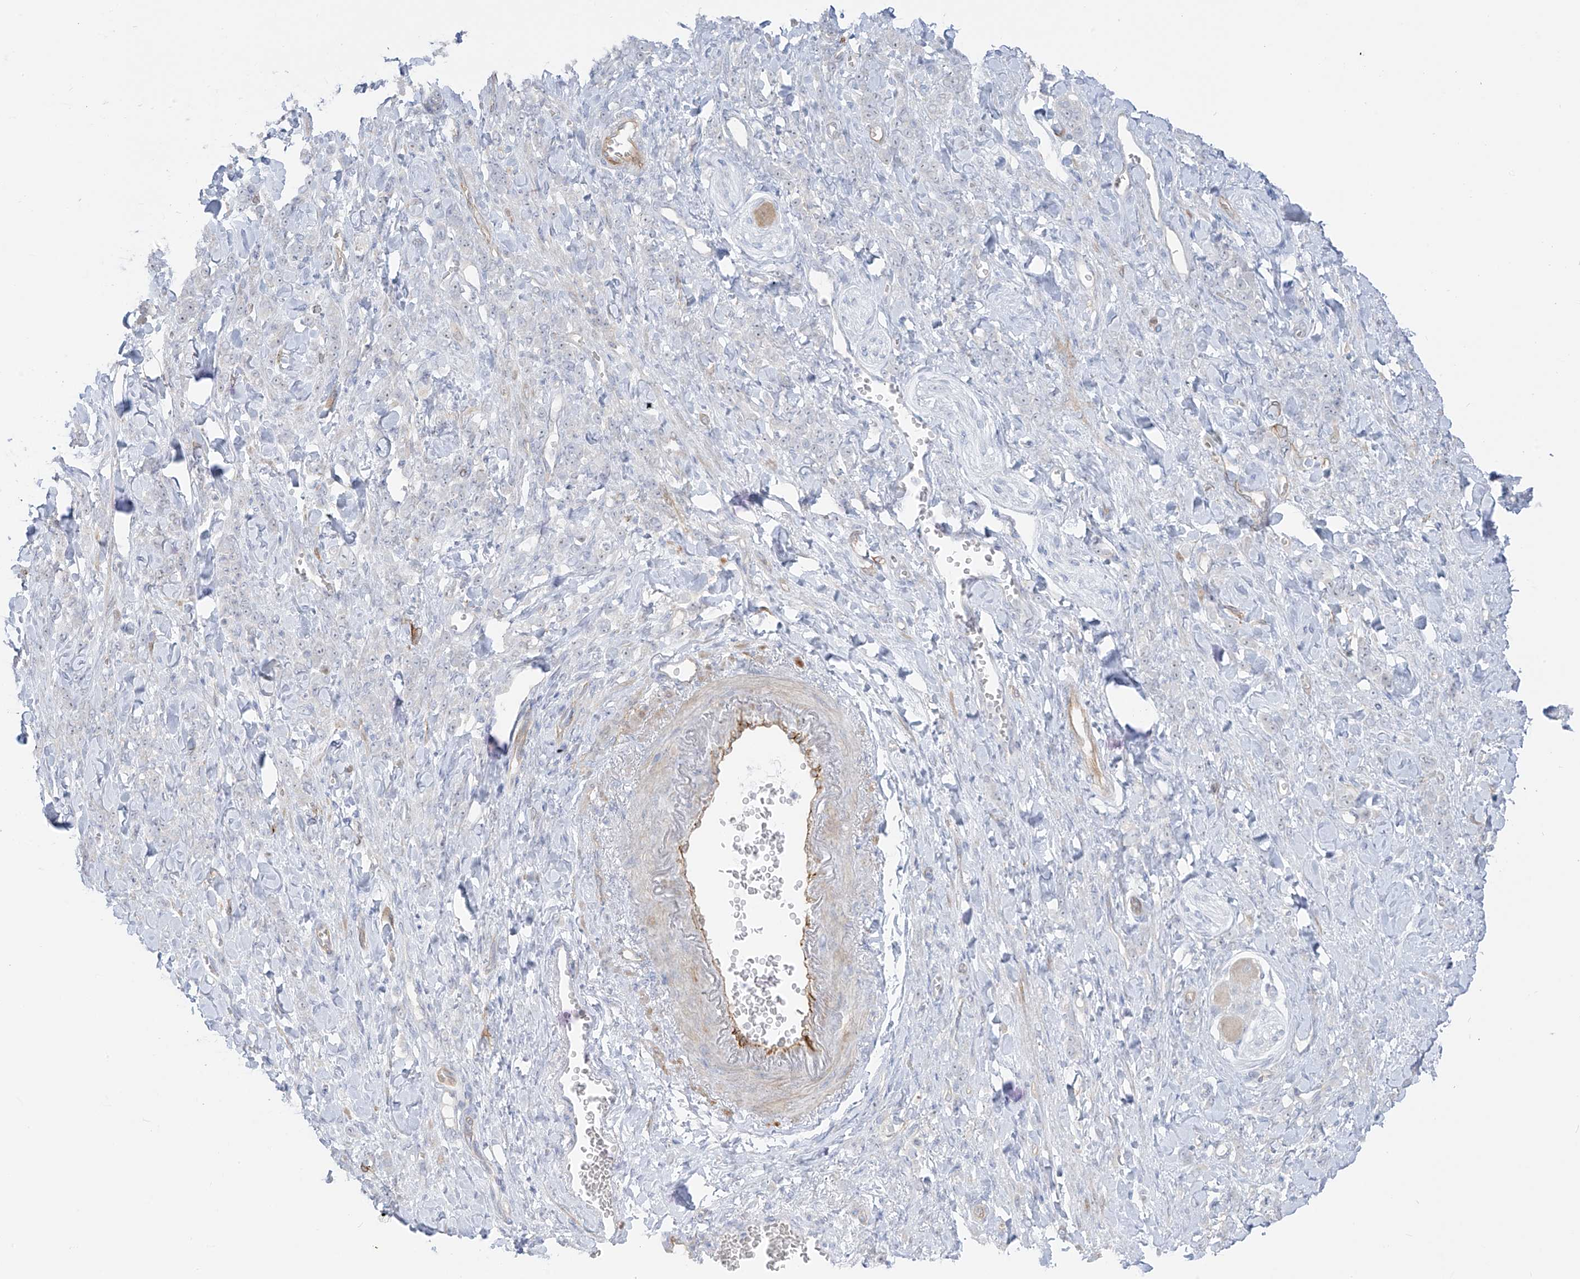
{"staining": {"intensity": "negative", "quantity": "none", "location": "none"}, "tissue": "stomach cancer", "cell_type": "Tumor cells", "image_type": "cancer", "snomed": [{"axis": "morphology", "description": "Normal tissue, NOS"}, {"axis": "morphology", "description": "Adenocarcinoma, NOS"}, {"axis": "topography", "description": "Stomach"}], "caption": "IHC of stomach cancer shows no positivity in tumor cells.", "gene": "C11orf87", "patient": {"sex": "male", "age": 82}}